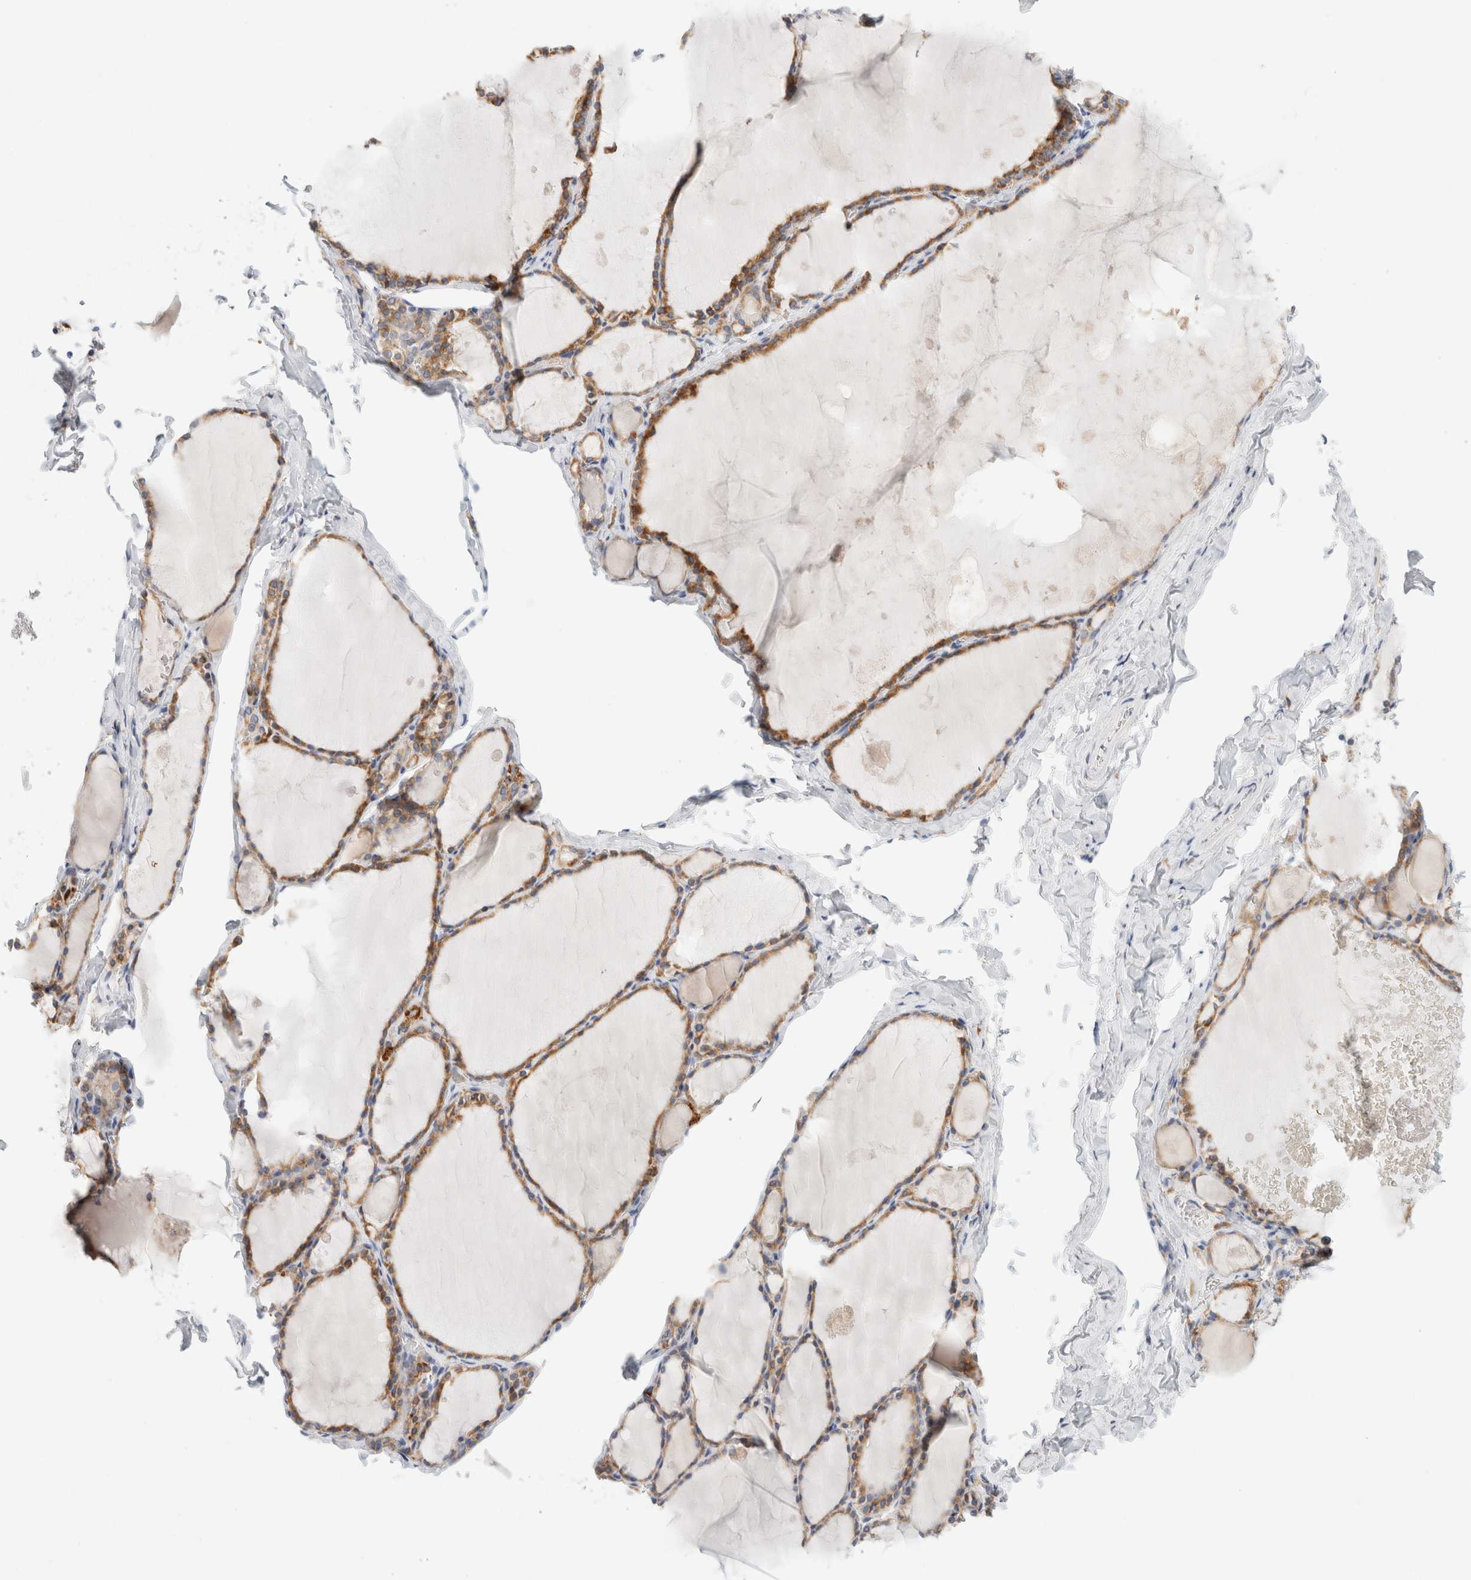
{"staining": {"intensity": "moderate", "quantity": ">75%", "location": "cytoplasmic/membranous"}, "tissue": "thyroid gland", "cell_type": "Glandular cells", "image_type": "normal", "snomed": [{"axis": "morphology", "description": "Normal tissue, NOS"}, {"axis": "topography", "description": "Thyroid gland"}], "caption": "Thyroid gland stained for a protein (brown) demonstrates moderate cytoplasmic/membranous positive staining in about >75% of glandular cells.", "gene": "CSK", "patient": {"sex": "male", "age": 56}}